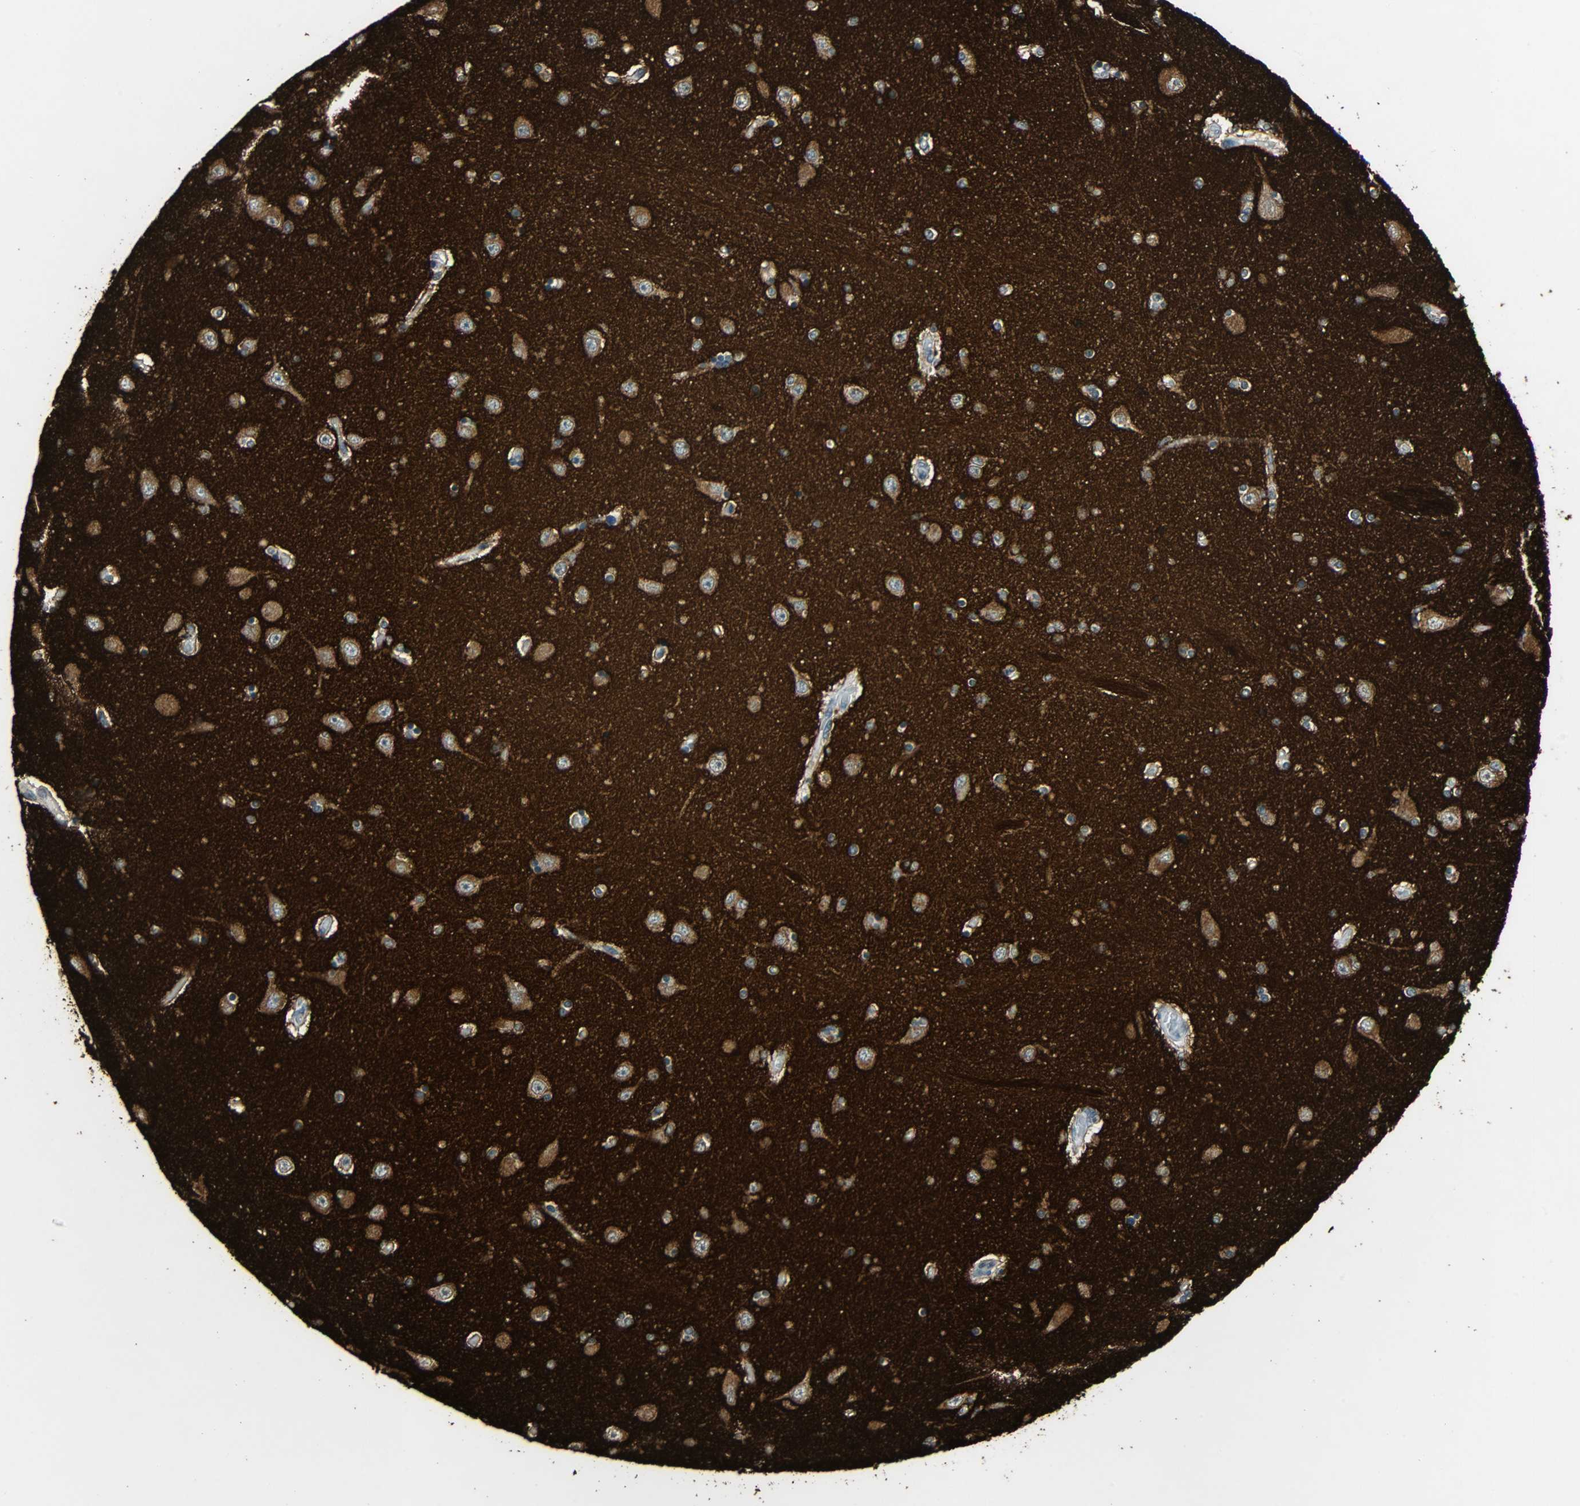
{"staining": {"intensity": "weak", "quantity": ">75%", "location": "cytoplasmic/membranous"}, "tissue": "hippocampus", "cell_type": "Glial cells", "image_type": "normal", "snomed": [{"axis": "morphology", "description": "Normal tissue, NOS"}, {"axis": "topography", "description": "Hippocampus"}], "caption": "A high-resolution image shows IHC staining of benign hippocampus, which shows weak cytoplasmic/membranous staining in approximately >75% of glial cells.", "gene": "STX1A", "patient": {"sex": "female", "age": 54}}